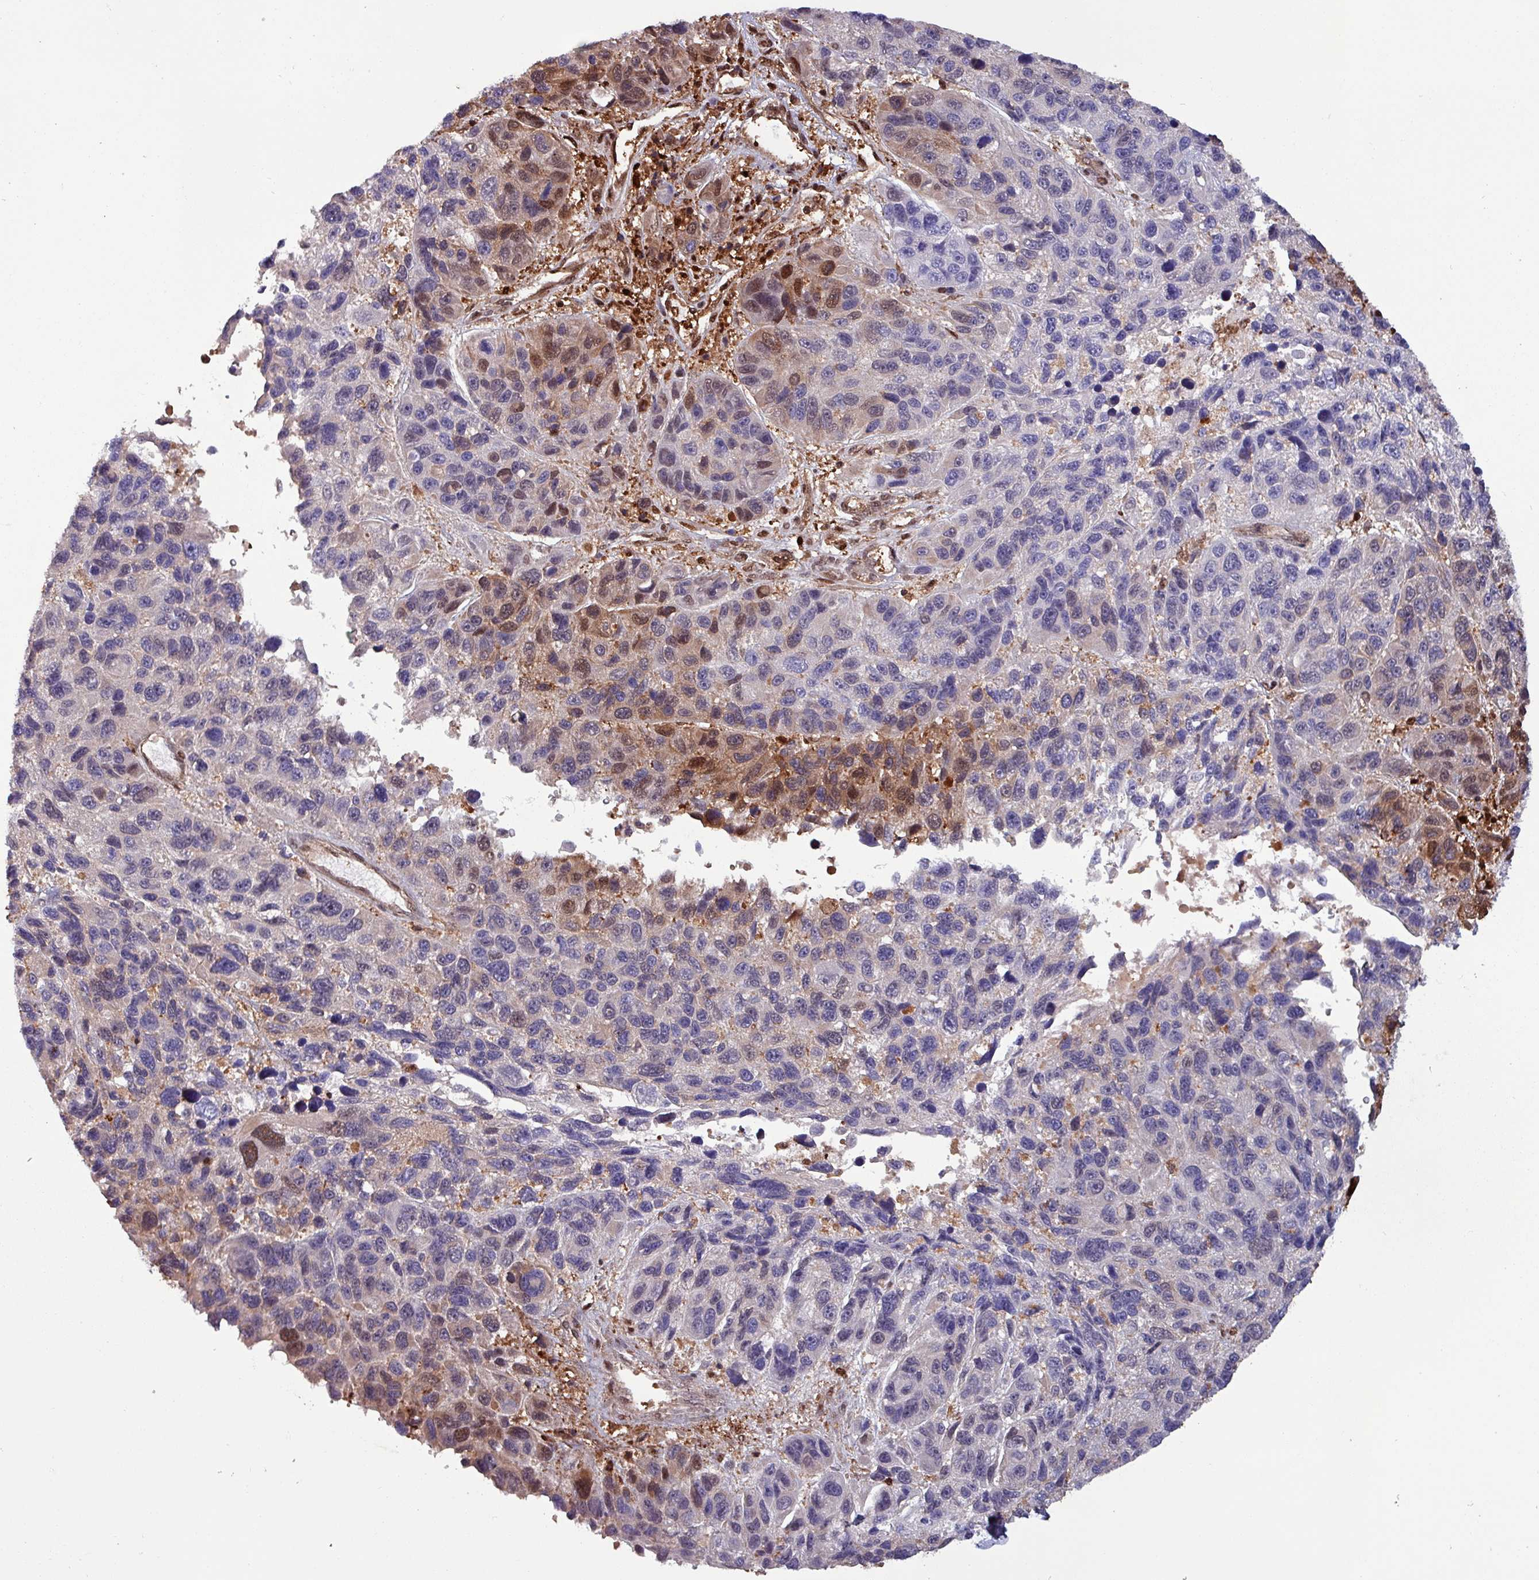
{"staining": {"intensity": "moderate", "quantity": "25%-75%", "location": "cytoplasmic/membranous,nuclear"}, "tissue": "melanoma", "cell_type": "Tumor cells", "image_type": "cancer", "snomed": [{"axis": "morphology", "description": "Malignant melanoma, NOS"}, {"axis": "topography", "description": "Skin"}], "caption": "Brown immunohistochemical staining in malignant melanoma reveals moderate cytoplasmic/membranous and nuclear expression in approximately 25%-75% of tumor cells.", "gene": "PSMB8", "patient": {"sex": "male", "age": 53}}